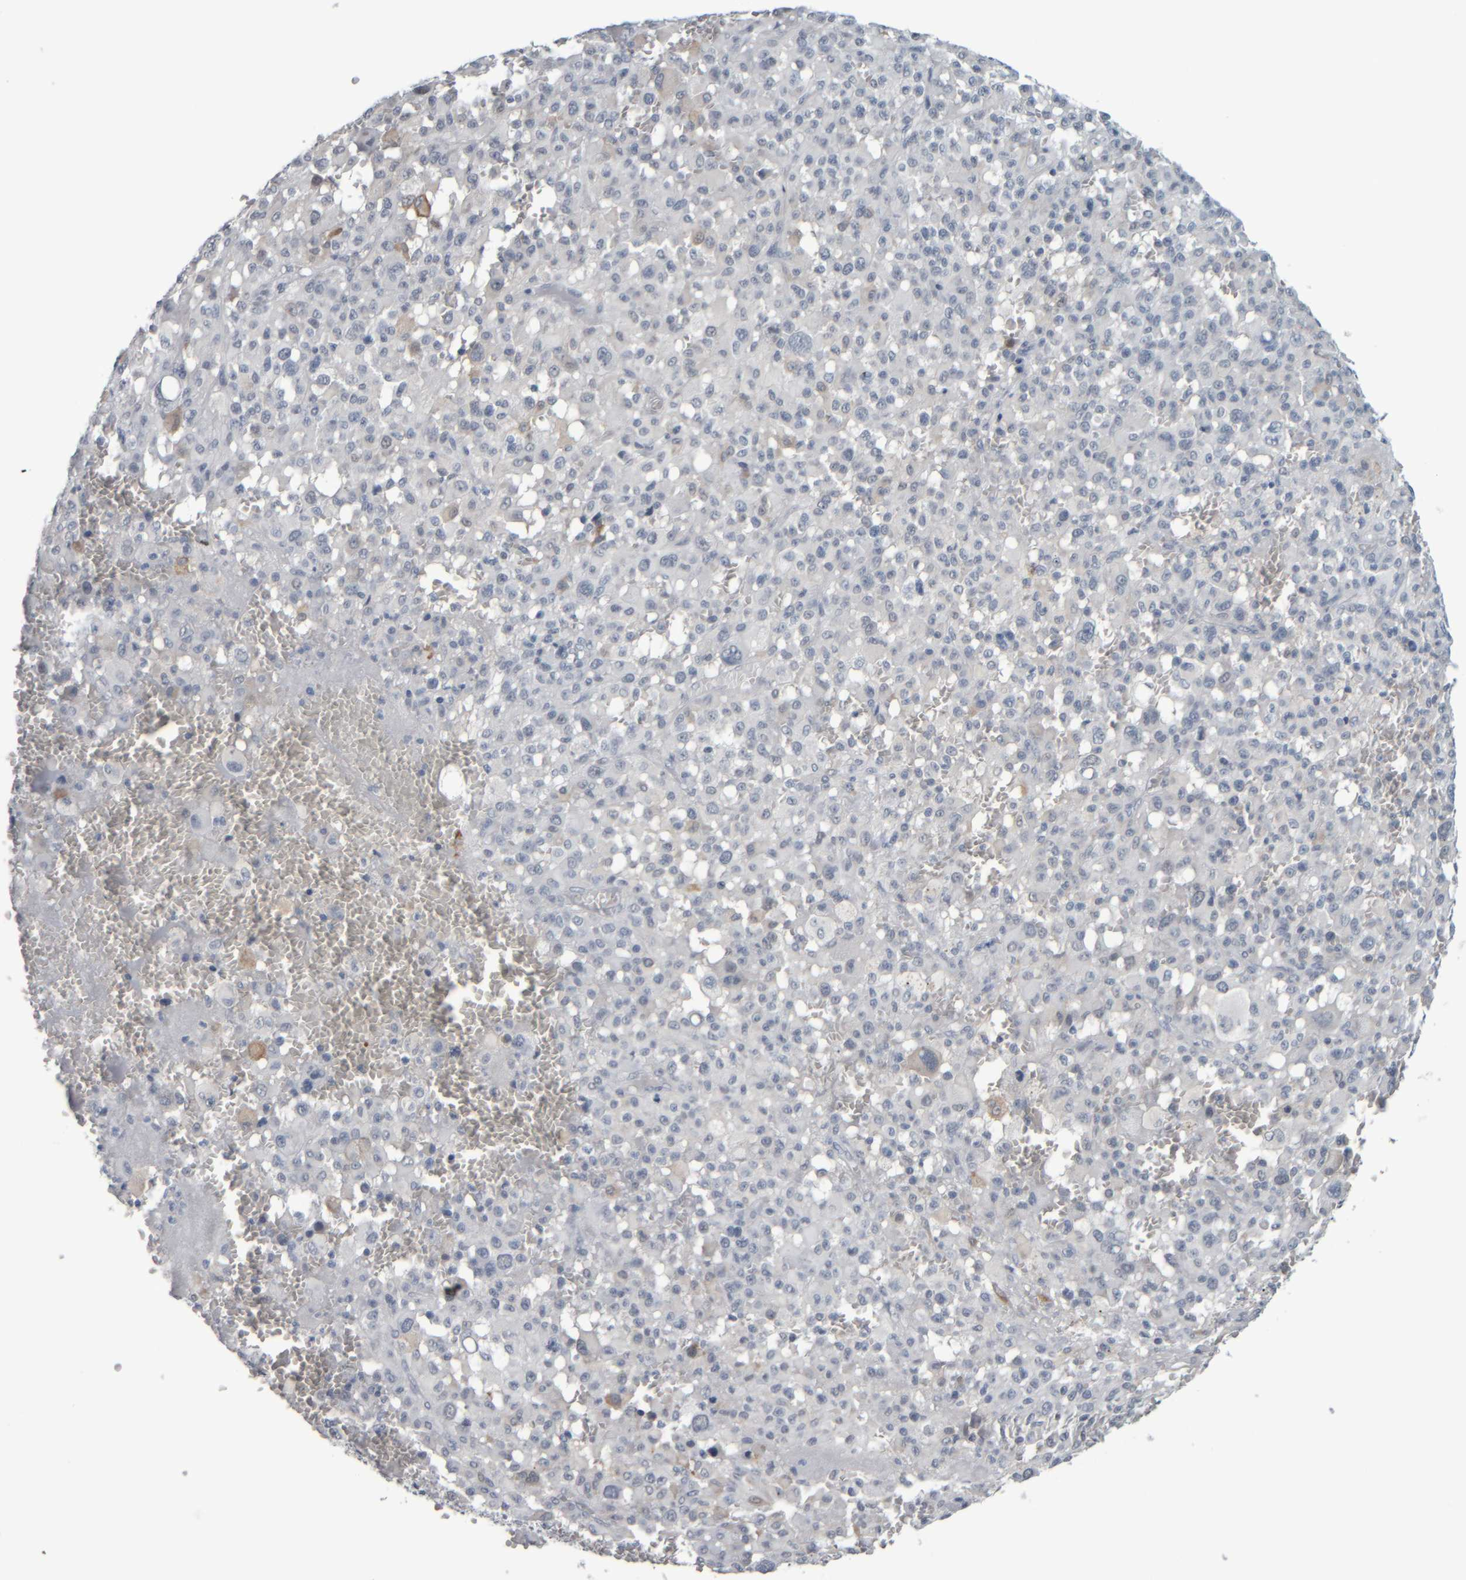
{"staining": {"intensity": "negative", "quantity": "none", "location": "none"}, "tissue": "melanoma", "cell_type": "Tumor cells", "image_type": "cancer", "snomed": [{"axis": "morphology", "description": "Malignant melanoma, Metastatic site"}, {"axis": "topography", "description": "Skin"}], "caption": "Melanoma stained for a protein using immunohistochemistry exhibits no expression tumor cells.", "gene": "COL14A1", "patient": {"sex": "female", "age": 74}}